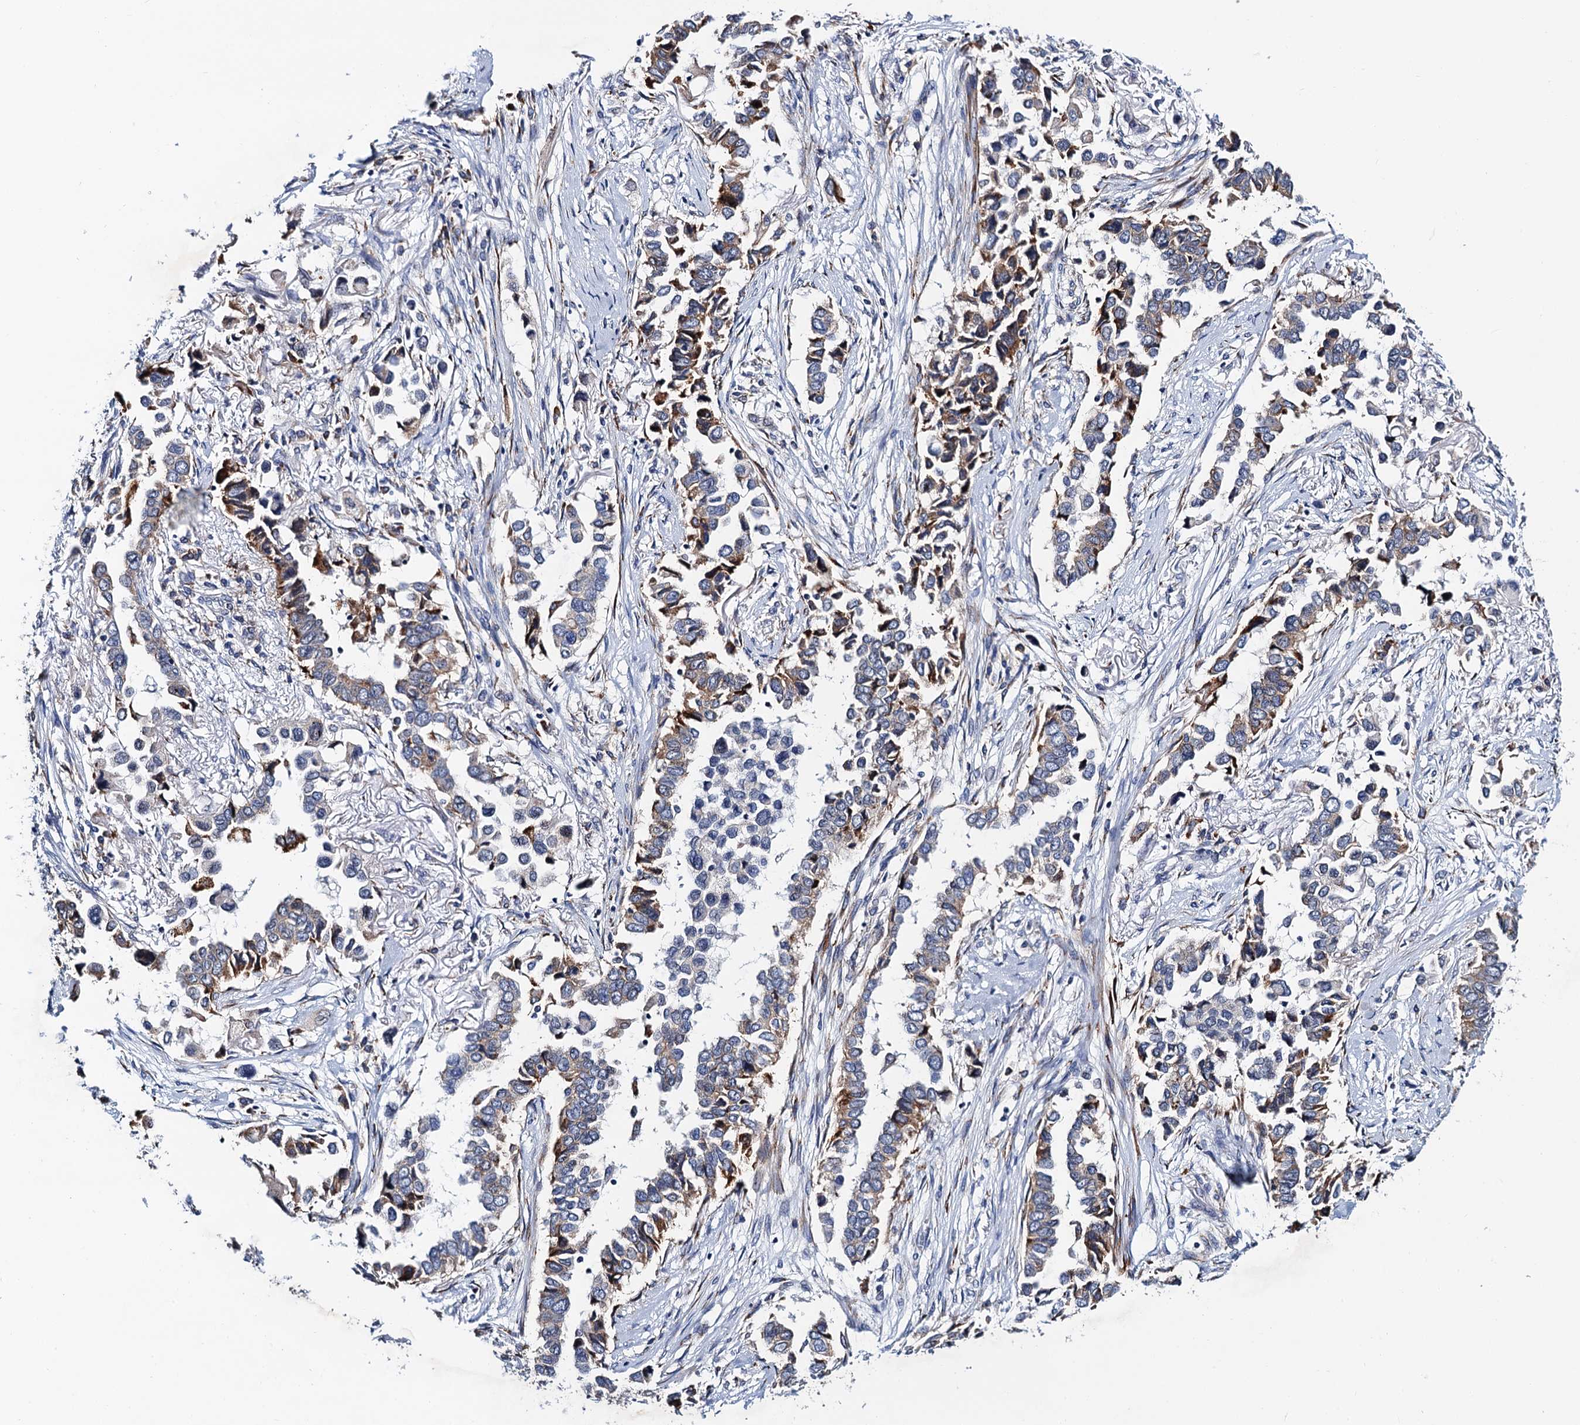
{"staining": {"intensity": "moderate", "quantity": "25%-75%", "location": "cytoplasmic/membranous"}, "tissue": "lung cancer", "cell_type": "Tumor cells", "image_type": "cancer", "snomed": [{"axis": "morphology", "description": "Adenocarcinoma, NOS"}, {"axis": "topography", "description": "Lung"}], "caption": "Brown immunohistochemical staining in human lung adenocarcinoma exhibits moderate cytoplasmic/membranous expression in about 25%-75% of tumor cells.", "gene": "SLC7A10", "patient": {"sex": "female", "age": 76}}